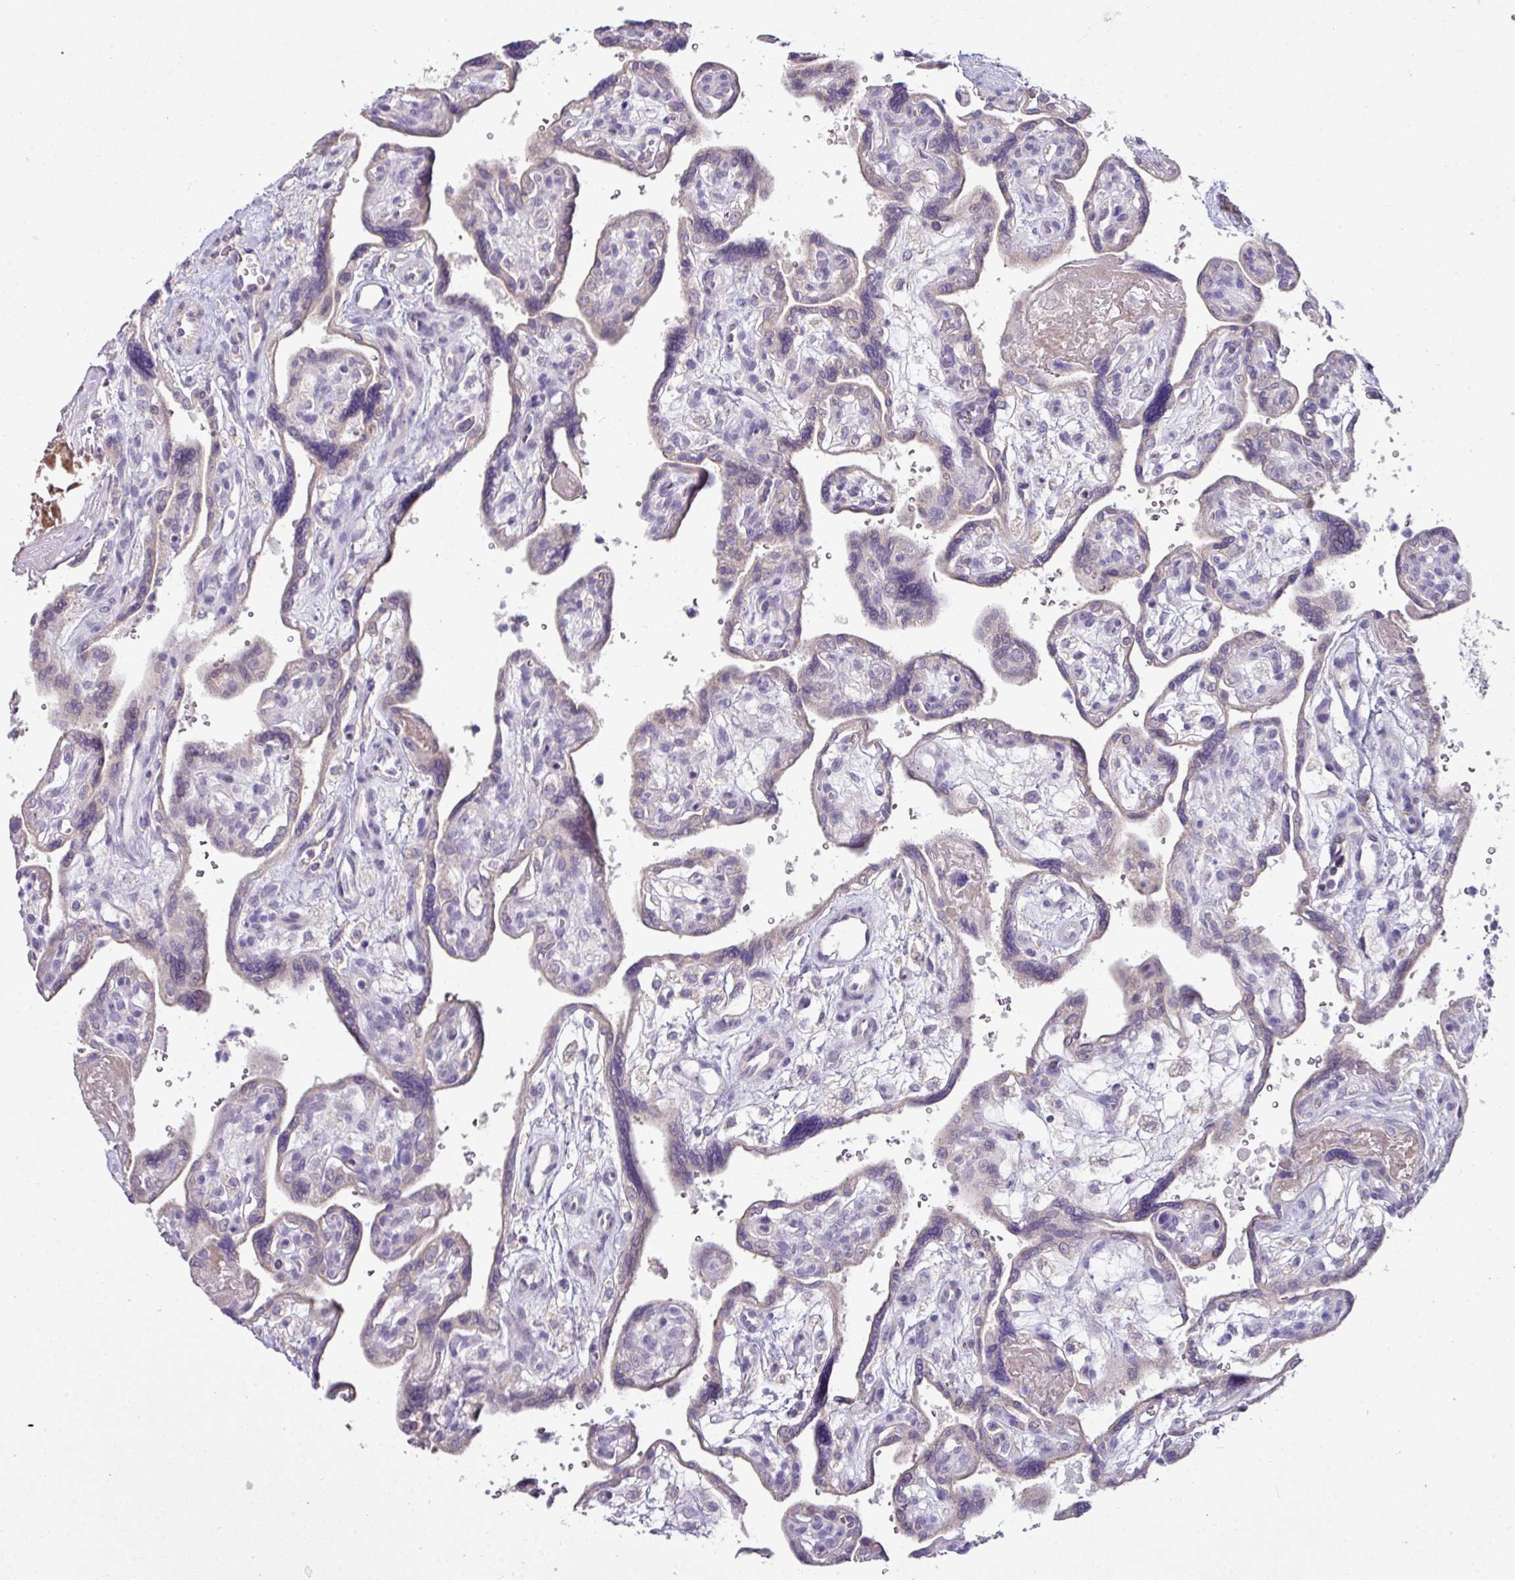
{"staining": {"intensity": "weak", "quantity": ">75%", "location": "cytoplasmic/membranous"}, "tissue": "placenta", "cell_type": "Decidual cells", "image_type": "normal", "snomed": [{"axis": "morphology", "description": "Normal tissue, NOS"}, {"axis": "topography", "description": "Placenta"}], "caption": "Weak cytoplasmic/membranous positivity for a protein is appreciated in approximately >75% of decidual cells of unremarkable placenta using IHC.", "gene": "SLAMF6", "patient": {"sex": "female", "age": 39}}